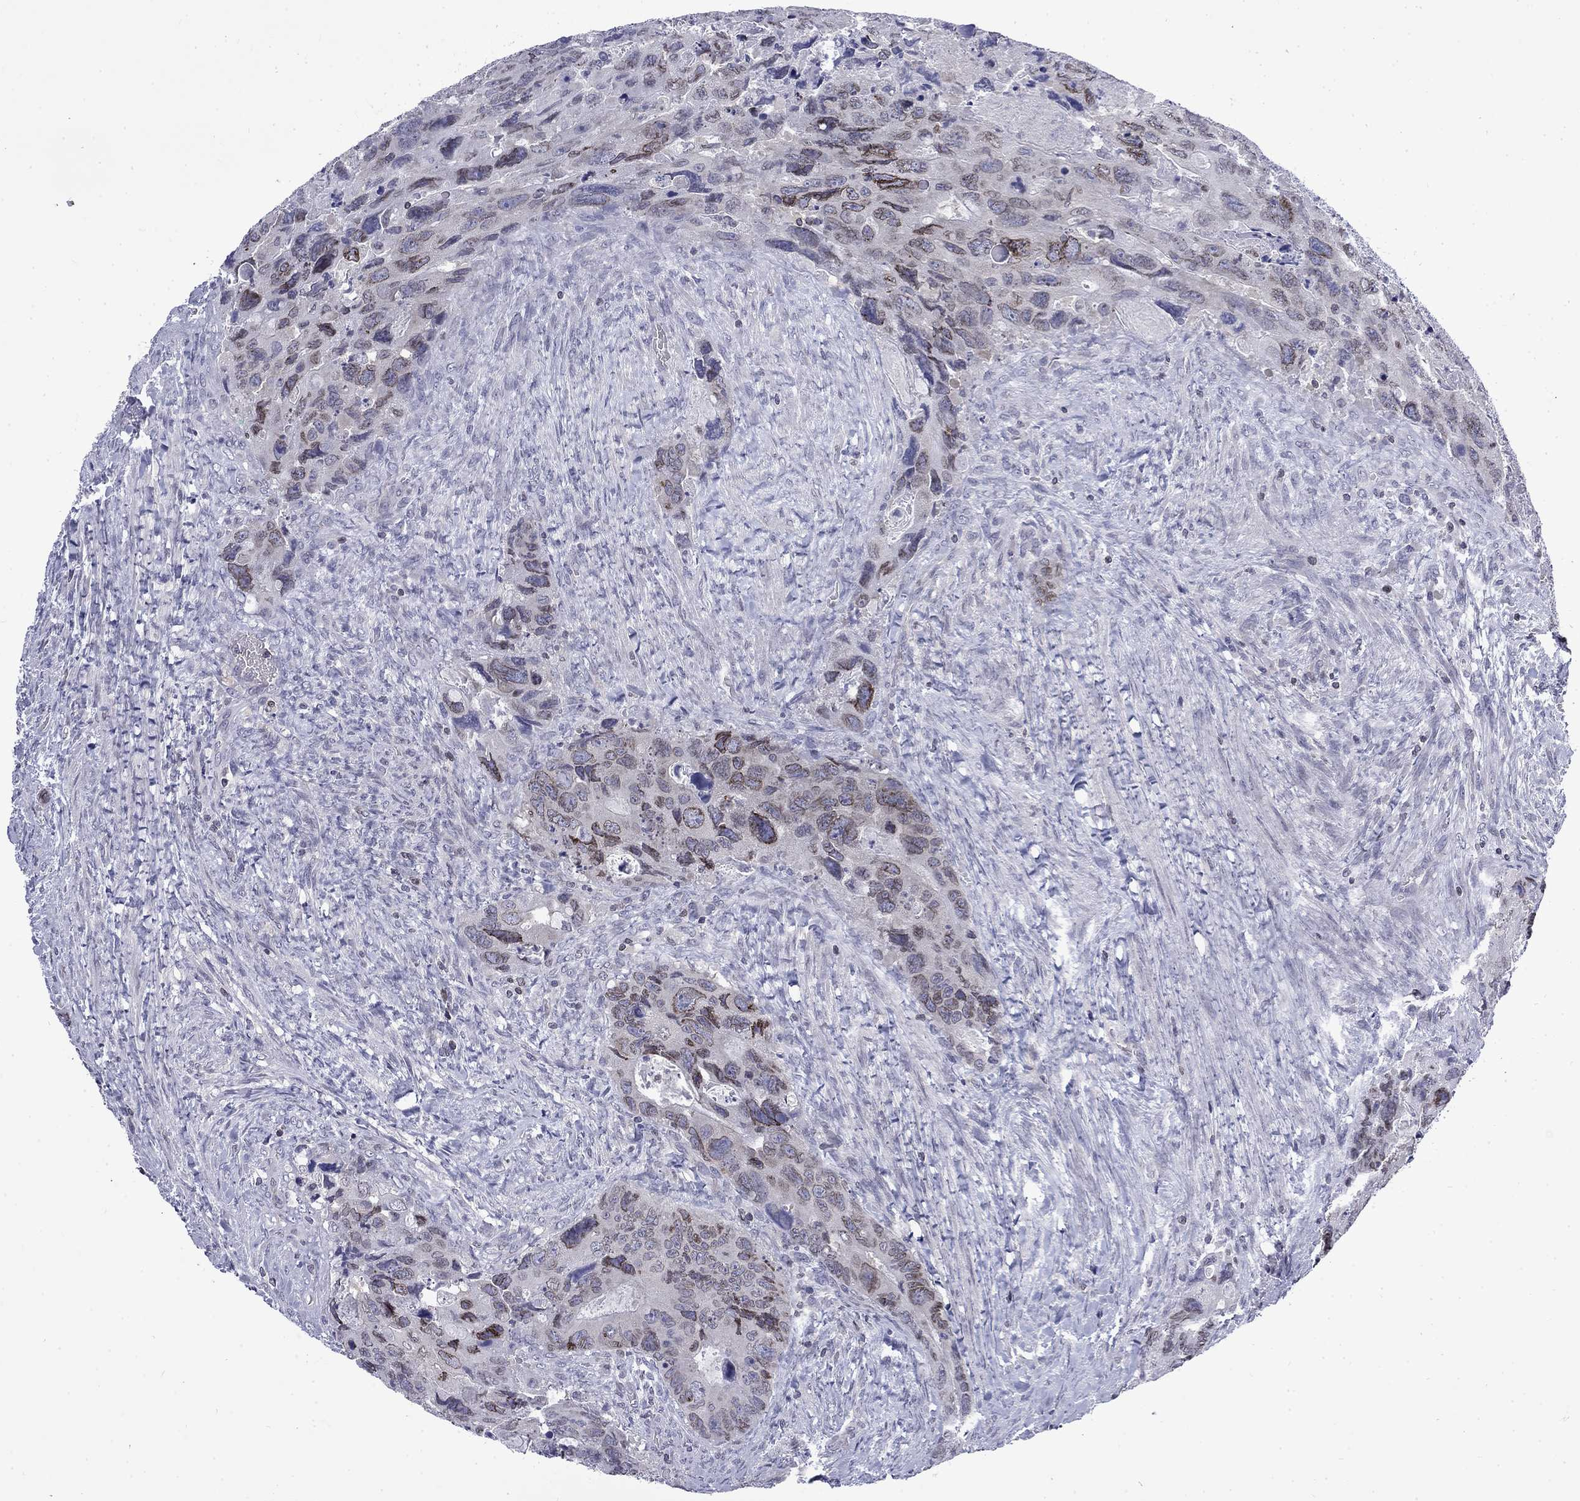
{"staining": {"intensity": "strong", "quantity": "<25%", "location": "cytoplasmic/membranous,nuclear"}, "tissue": "colorectal cancer", "cell_type": "Tumor cells", "image_type": "cancer", "snomed": [{"axis": "morphology", "description": "Adenocarcinoma, NOS"}, {"axis": "topography", "description": "Rectum"}], "caption": "This image demonstrates colorectal adenocarcinoma stained with immunohistochemistry to label a protein in brown. The cytoplasmic/membranous and nuclear of tumor cells show strong positivity for the protein. Nuclei are counter-stained blue.", "gene": "SLA", "patient": {"sex": "male", "age": 62}}